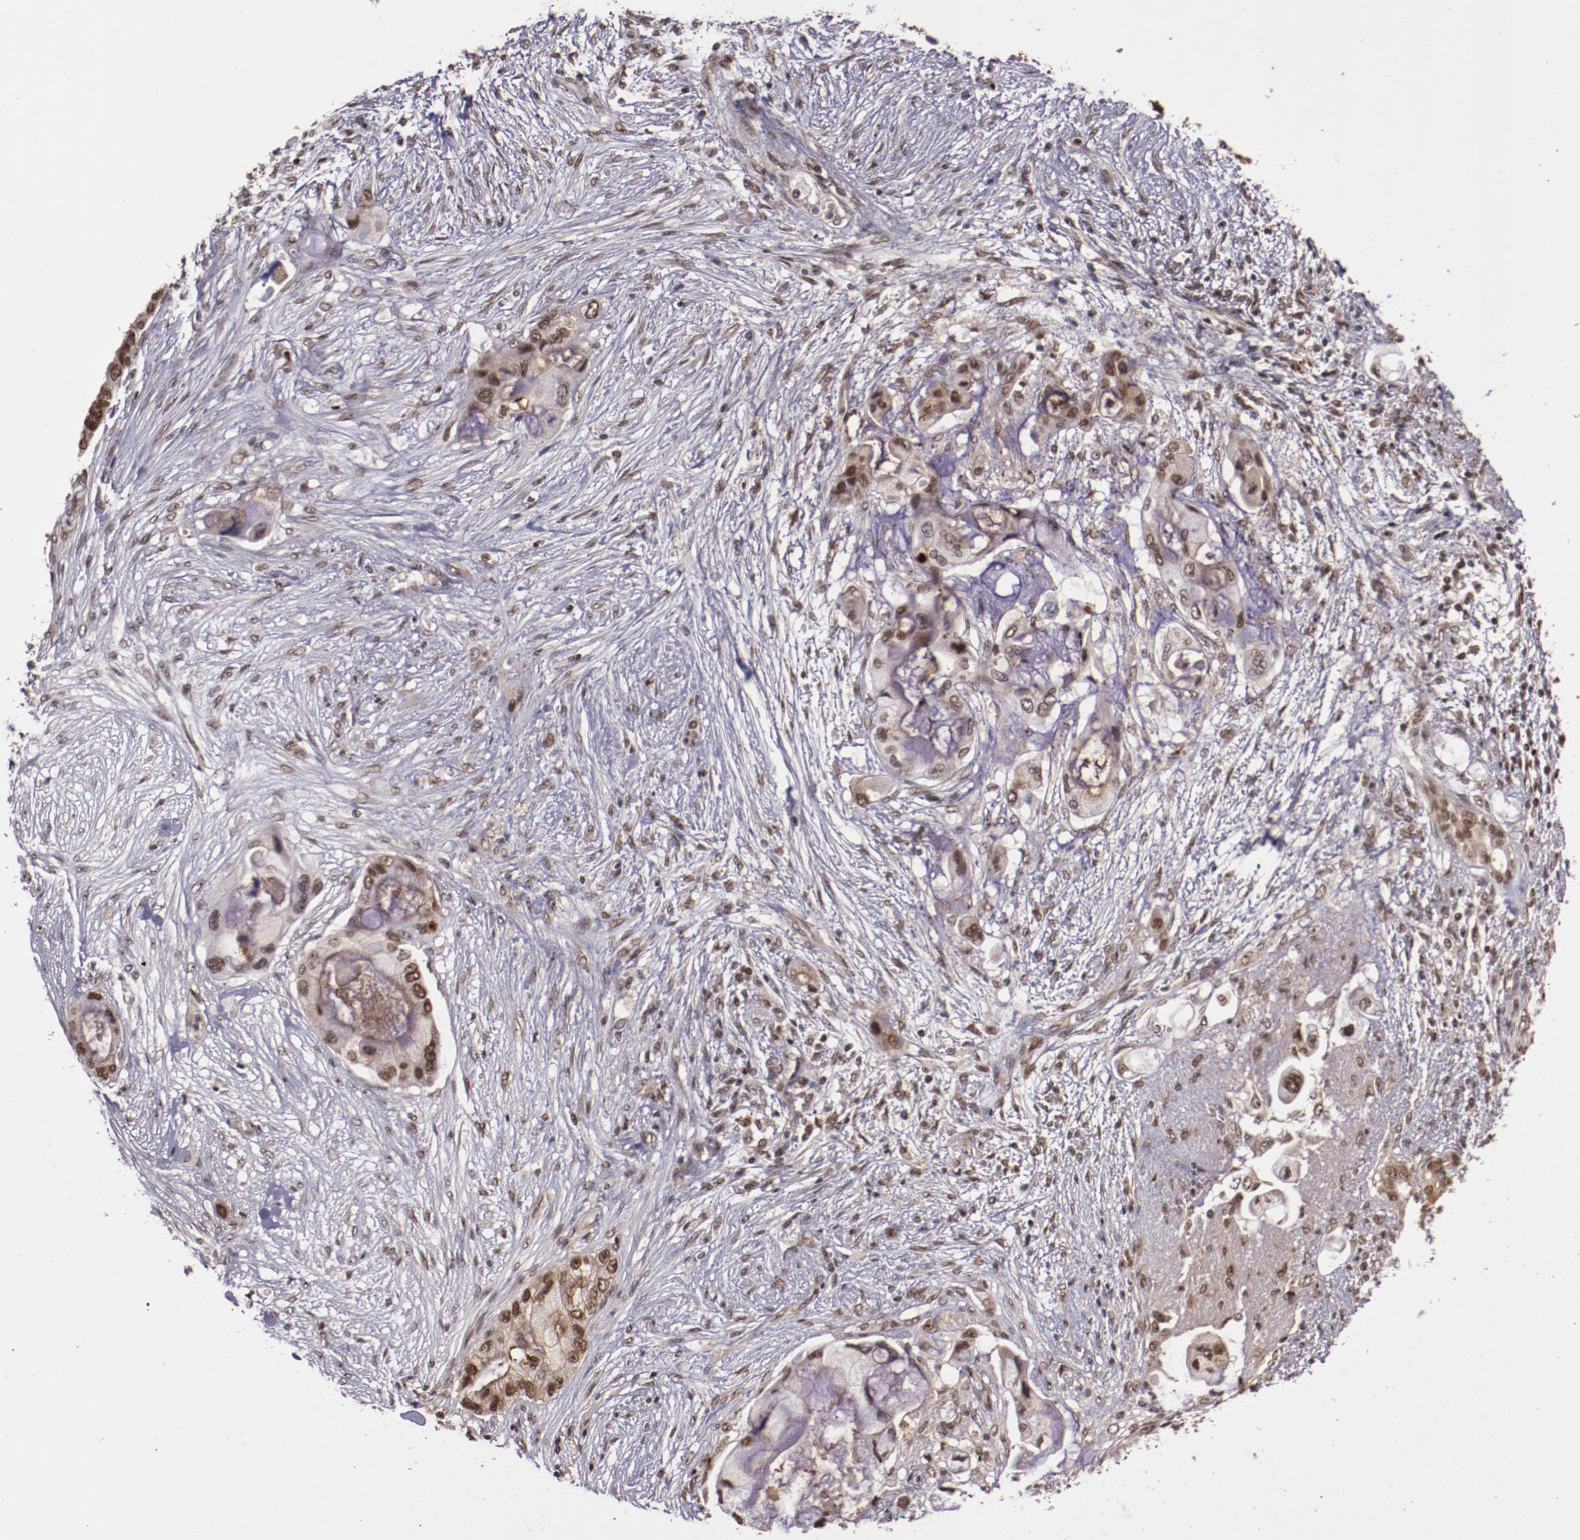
{"staining": {"intensity": "moderate", "quantity": ">75%", "location": "cytoplasmic/membranous,nuclear"}, "tissue": "pancreatic cancer", "cell_type": "Tumor cells", "image_type": "cancer", "snomed": [{"axis": "morphology", "description": "Adenocarcinoma, NOS"}, {"axis": "topography", "description": "Pancreas"}], "caption": "Moderate cytoplasmic/membranous and nuclear protein positivity is present in about >75% of tumor cells in pancreatic cancer (adenocarcinoma).", "gene": "CECR2", "patient": {"sex": "female", "age": 59}}